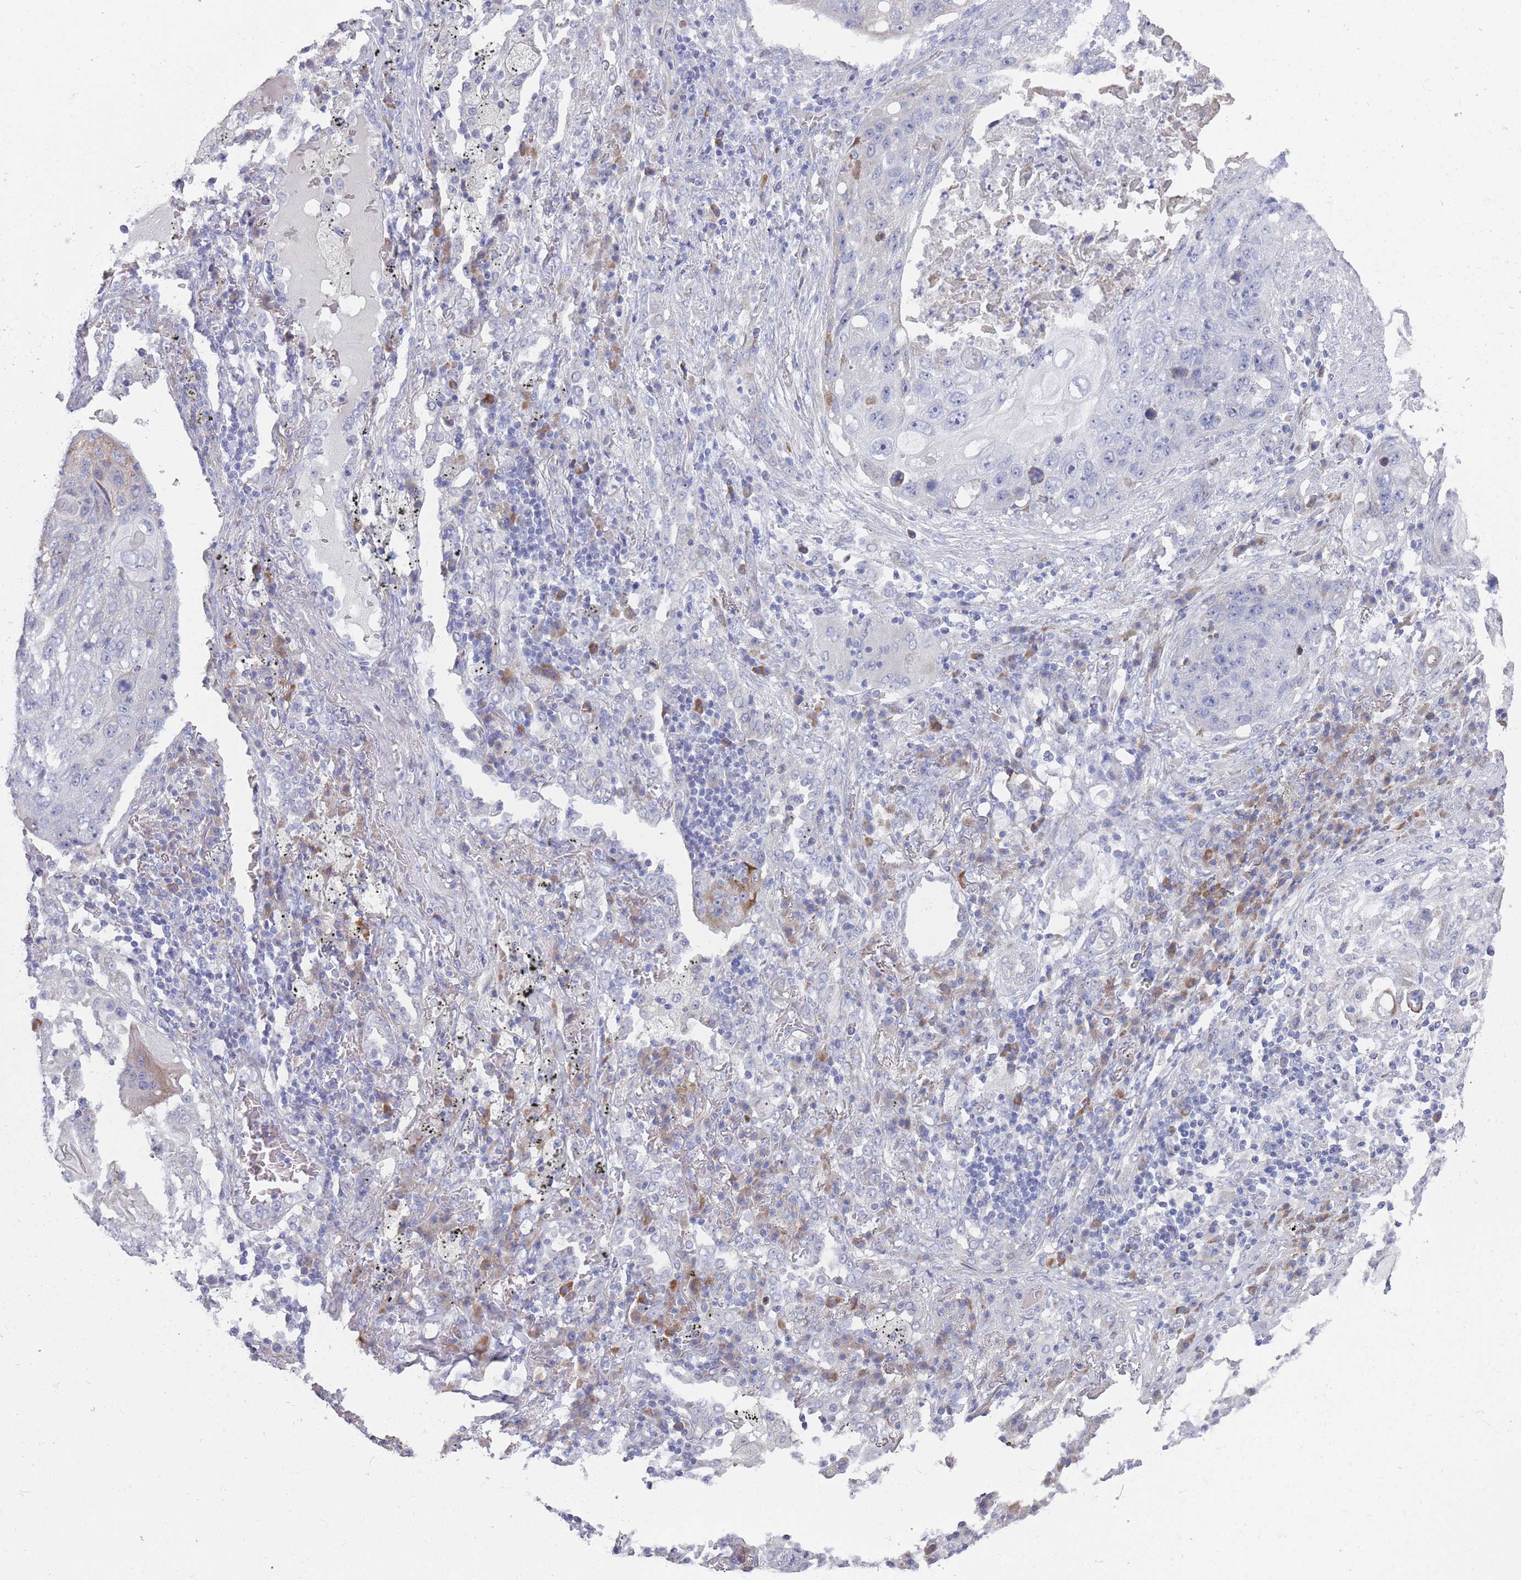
{"staining": {"intensity": "weak", "quantity": "<25%", "location": "cytoplasmic/membranous"}, "tissue": "lung cancer", "cell_type": "Tumor cells", "image_type": "cancer", "snomed": [{"axis": "morphology", "description": "Squamous cell carcinoma, NOS"}, {"axis": "topography", "description": "Lung"}], "caption": "Immunohistochemistry photomicrograph of lung cancer stained for a protein (brown), which exhibits no expression in tumor cells.", "gene": "ST8SIA5", "patient": {"sex": "female", "age": 63}}